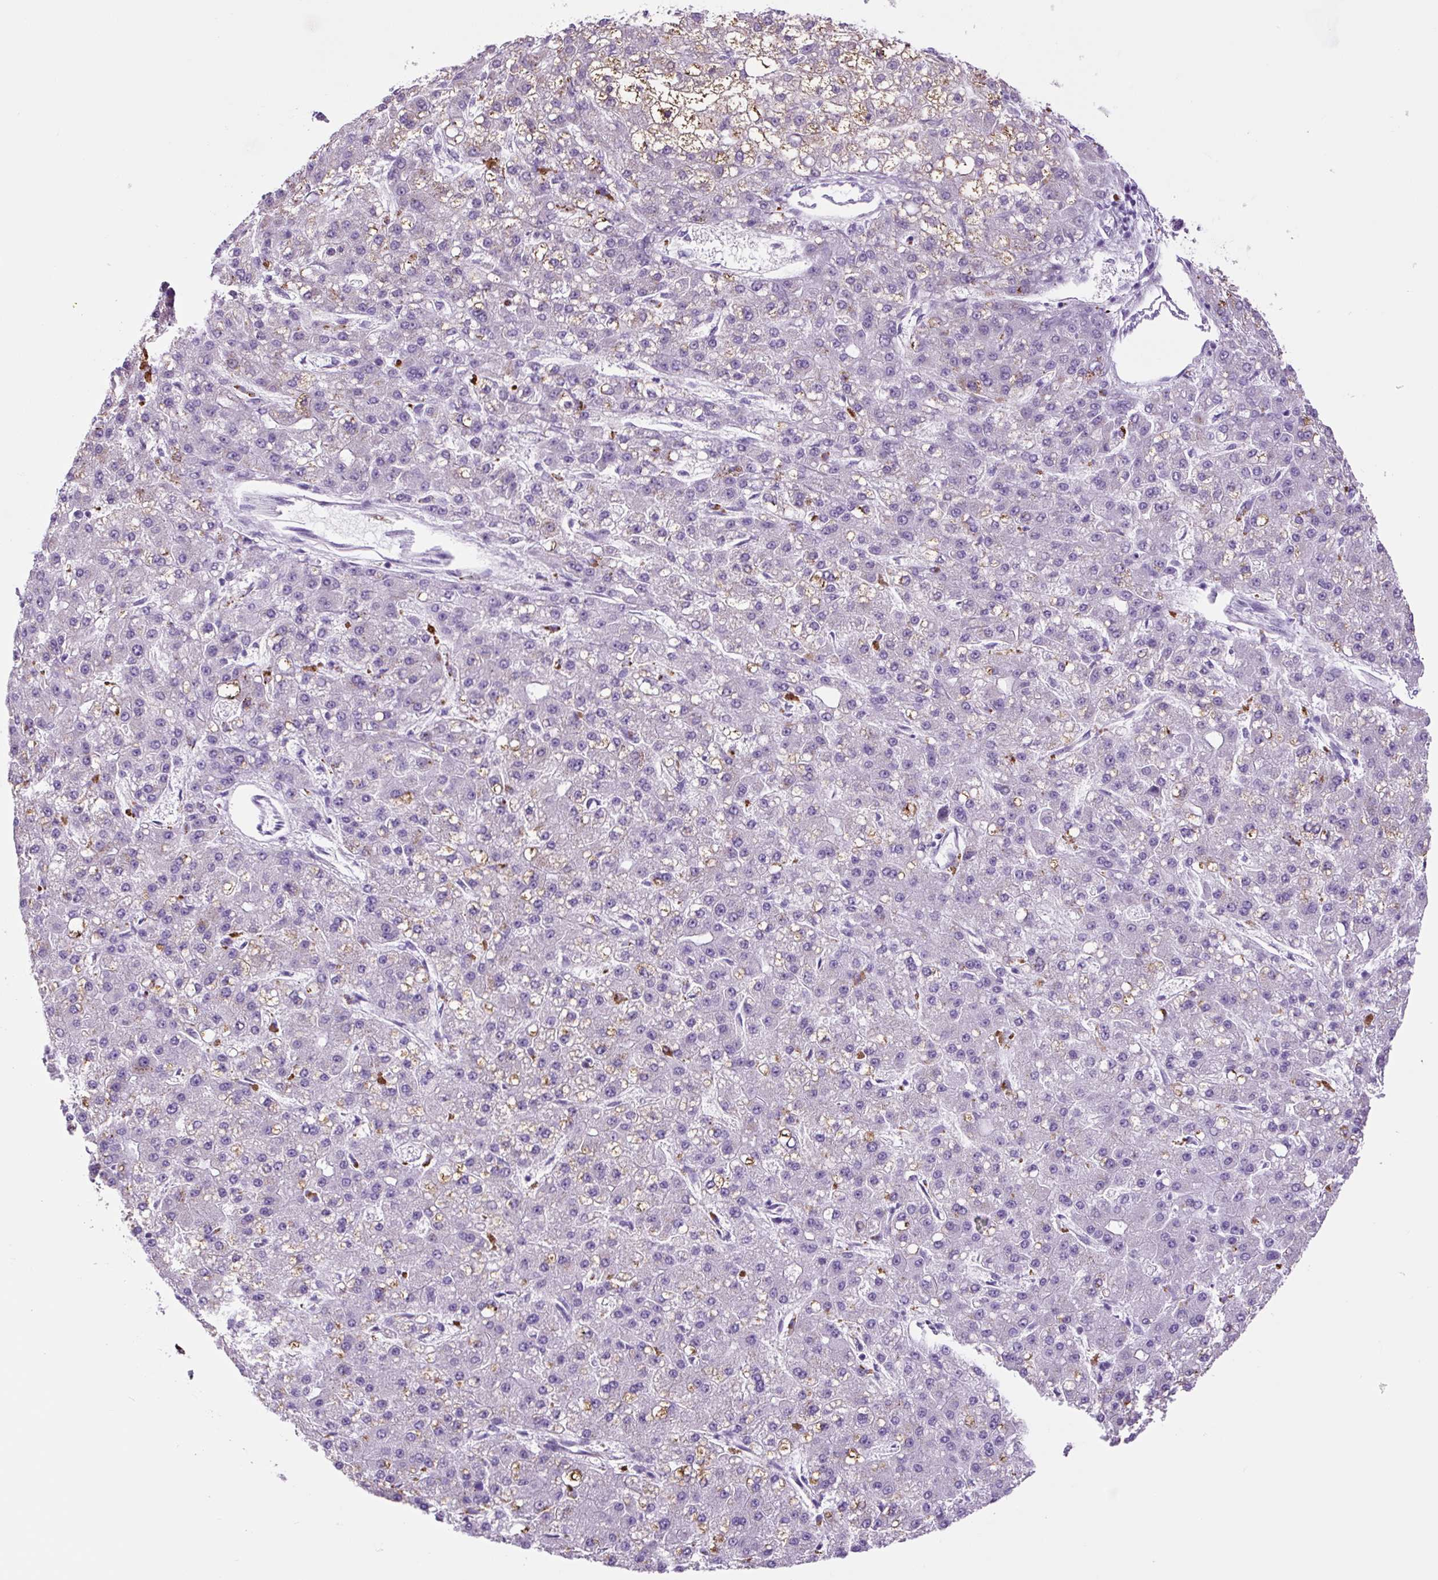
{"staining": {"intensity": "negative", "quantity": "none", "location": "none"}, "tissue": "liver cancer", "cell_type": "Tumor cells", "image_type": "cancer", "snomed": [{"axis": "morphology", "description": "Carcinoma, Hepatocellular, NOS"}, {"axis": "topography", "description": "Liver"}], "caption": "This histopathology image is of liver hepatocellular carcinoma stained with IHC to label a protein in brown with the nuclei are counter-stained blue. There is no staining in tumor cells.", "gene": "LCN10", "patient": {"sex": "male", "age": 67}}